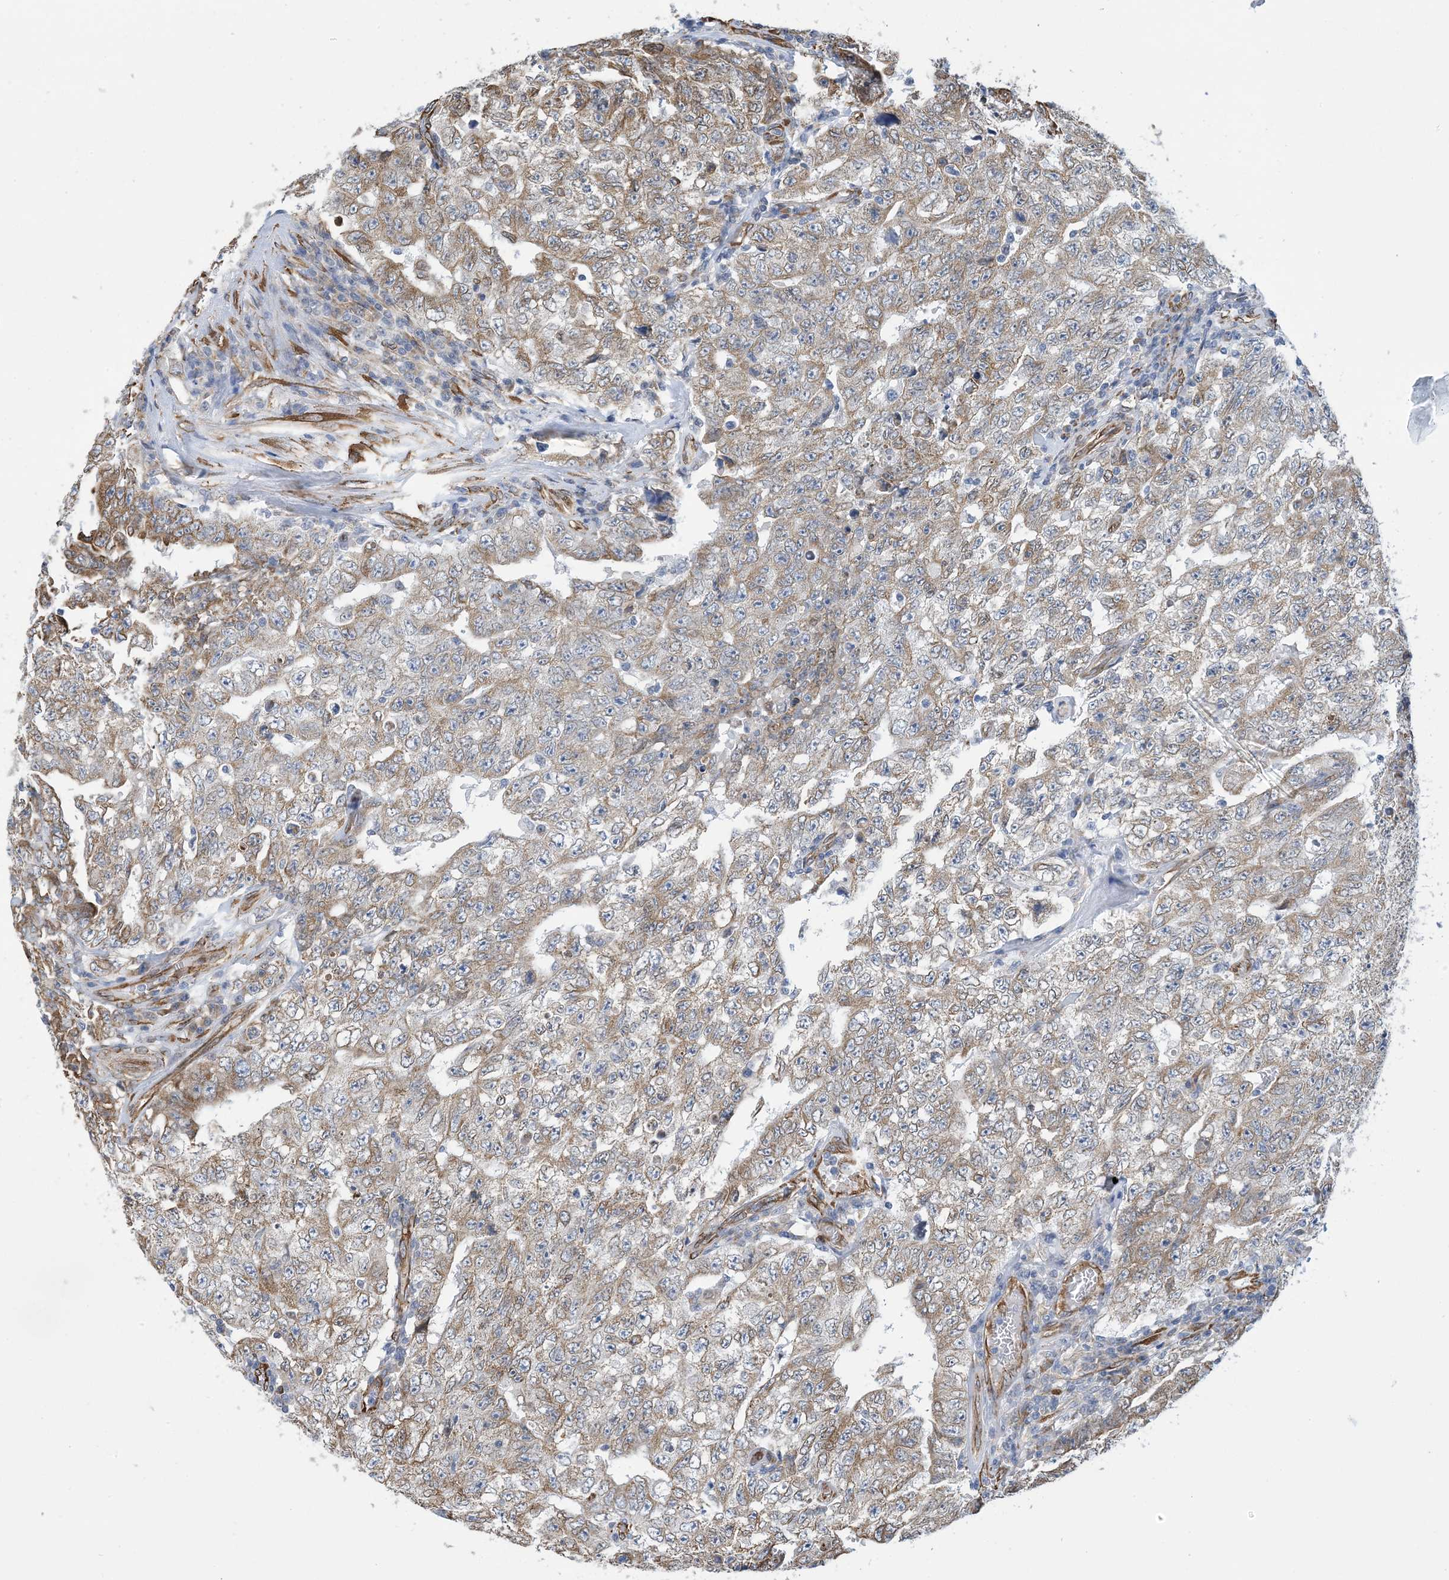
{"staining": {"intensity": "weak", "quantity": ">75%", "location": "cytoplasmic/membranous"}, "tissue": "testis cancer", "cell_type": "Tumor cells", "image_type": "cancer", "snomed": [{"axis": "morphology", "description": "Carcinoma, Embryonal, NOS"}, {"axis": "topography", "description": "Testis"}], "caption": "Tumor cells show low levels of weak cytoplasmic/membranous staining in about >75% of cells in testis cancer.", "gene": "CCDC14", "patient": {"sex": "male", "age": 26}}